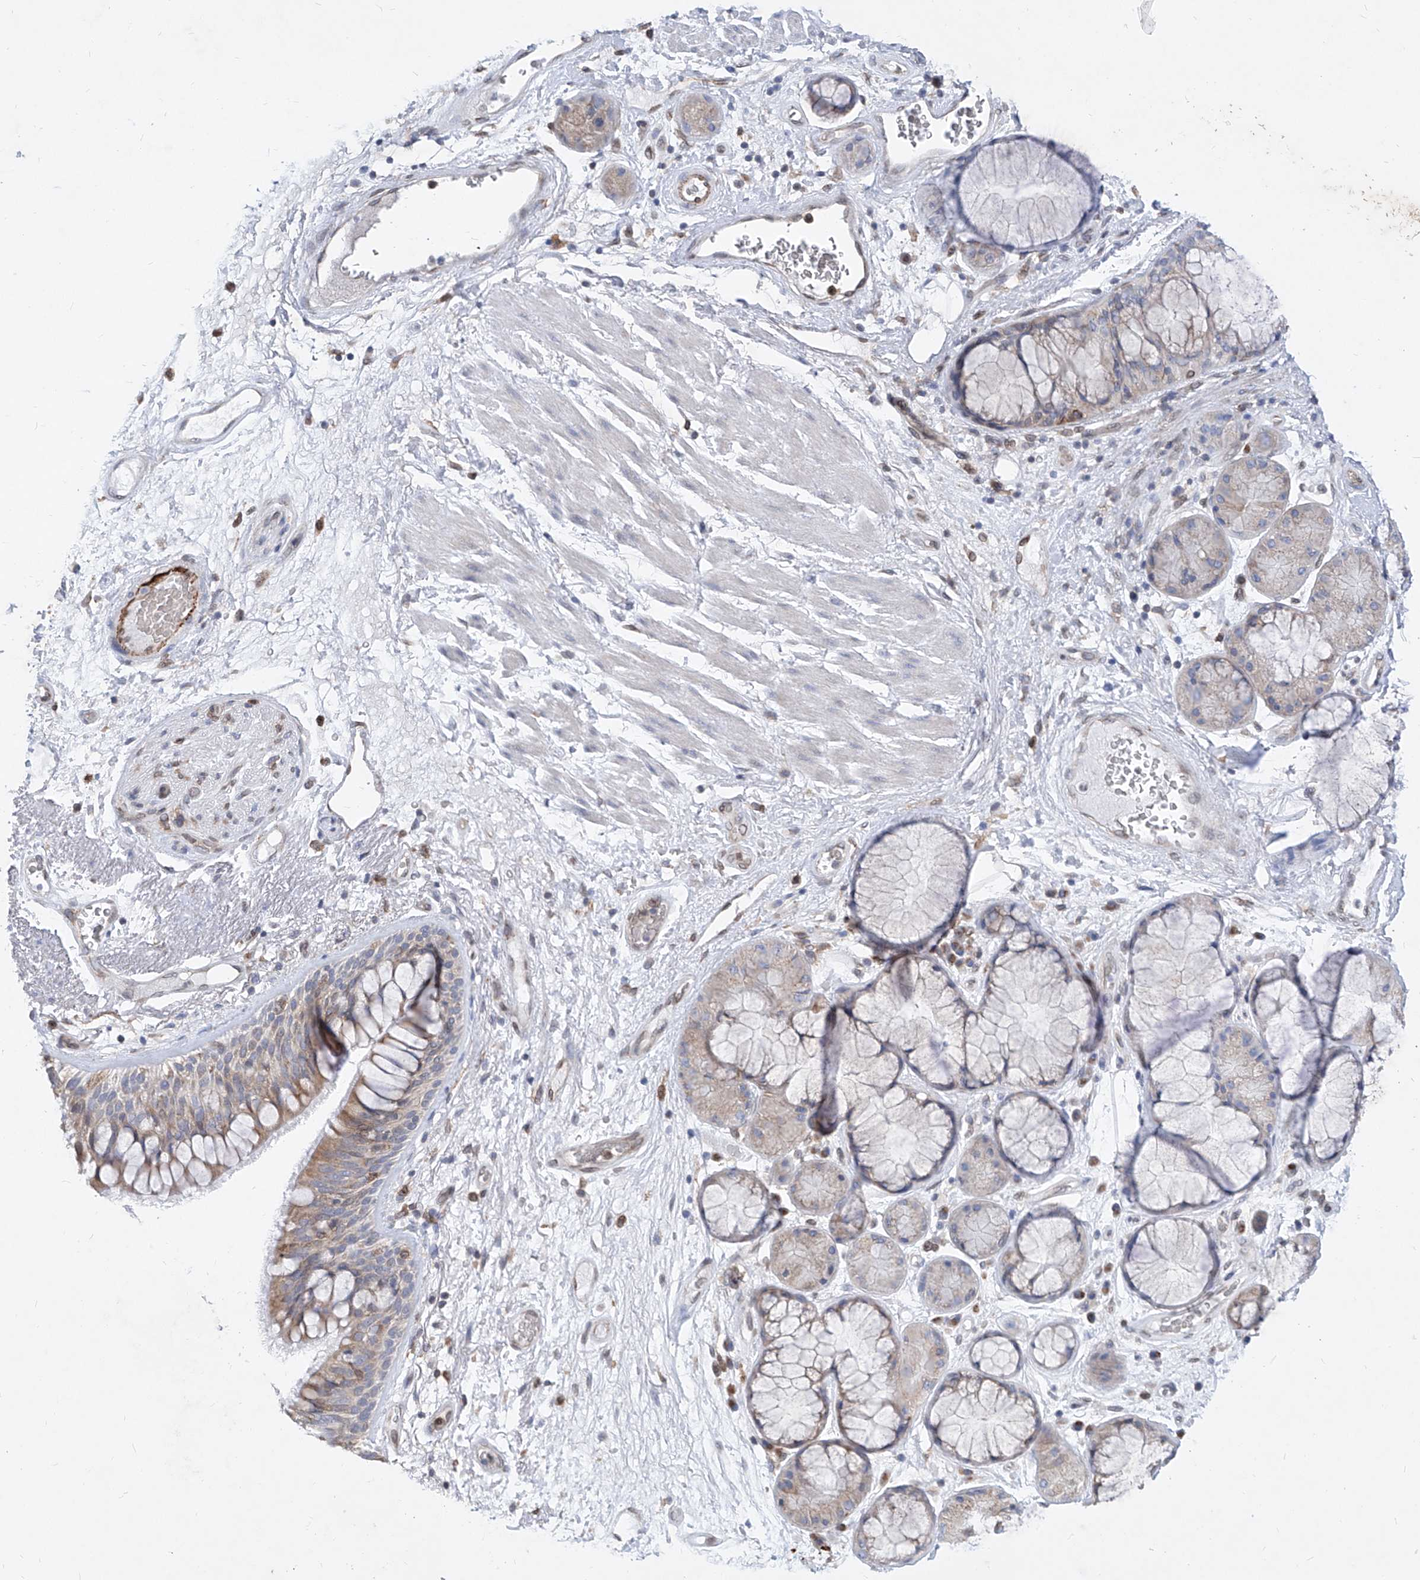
{"staining": {"intensity": "moderate", "quantity": ">75%", "location": "cytoplasmic/membranous"}, "tissue": "bronchus", "cell_type": "Respiratory epithelial cells", "image_type": "normal", "snomed": [{"axis": "morphology", "description": "Normal tissue, NOS"}, {"axis": "morphology", "description": "Squamous cell carcinoma, NOS"}, {"axis": "topography", "description": "Lymph node"}, {"axis": "topography", "description": "Bronchus"}, {"axis": "topography", "description": "Lung"}], "caption": "Unremarkable bronchus reveals moderate cytoplasmic/membranous expression in approximately >75% of respiratory epithelial cells, visualized by immunohistochemistry. The staining is performed using DAB (3,3'-diaminobenzidine) brown chromogen to label protein expression. The nuclei are counter-stained blue using hematoxylin.", "gene": "MX2", "patient": {"sex": "male", "age": 66}}